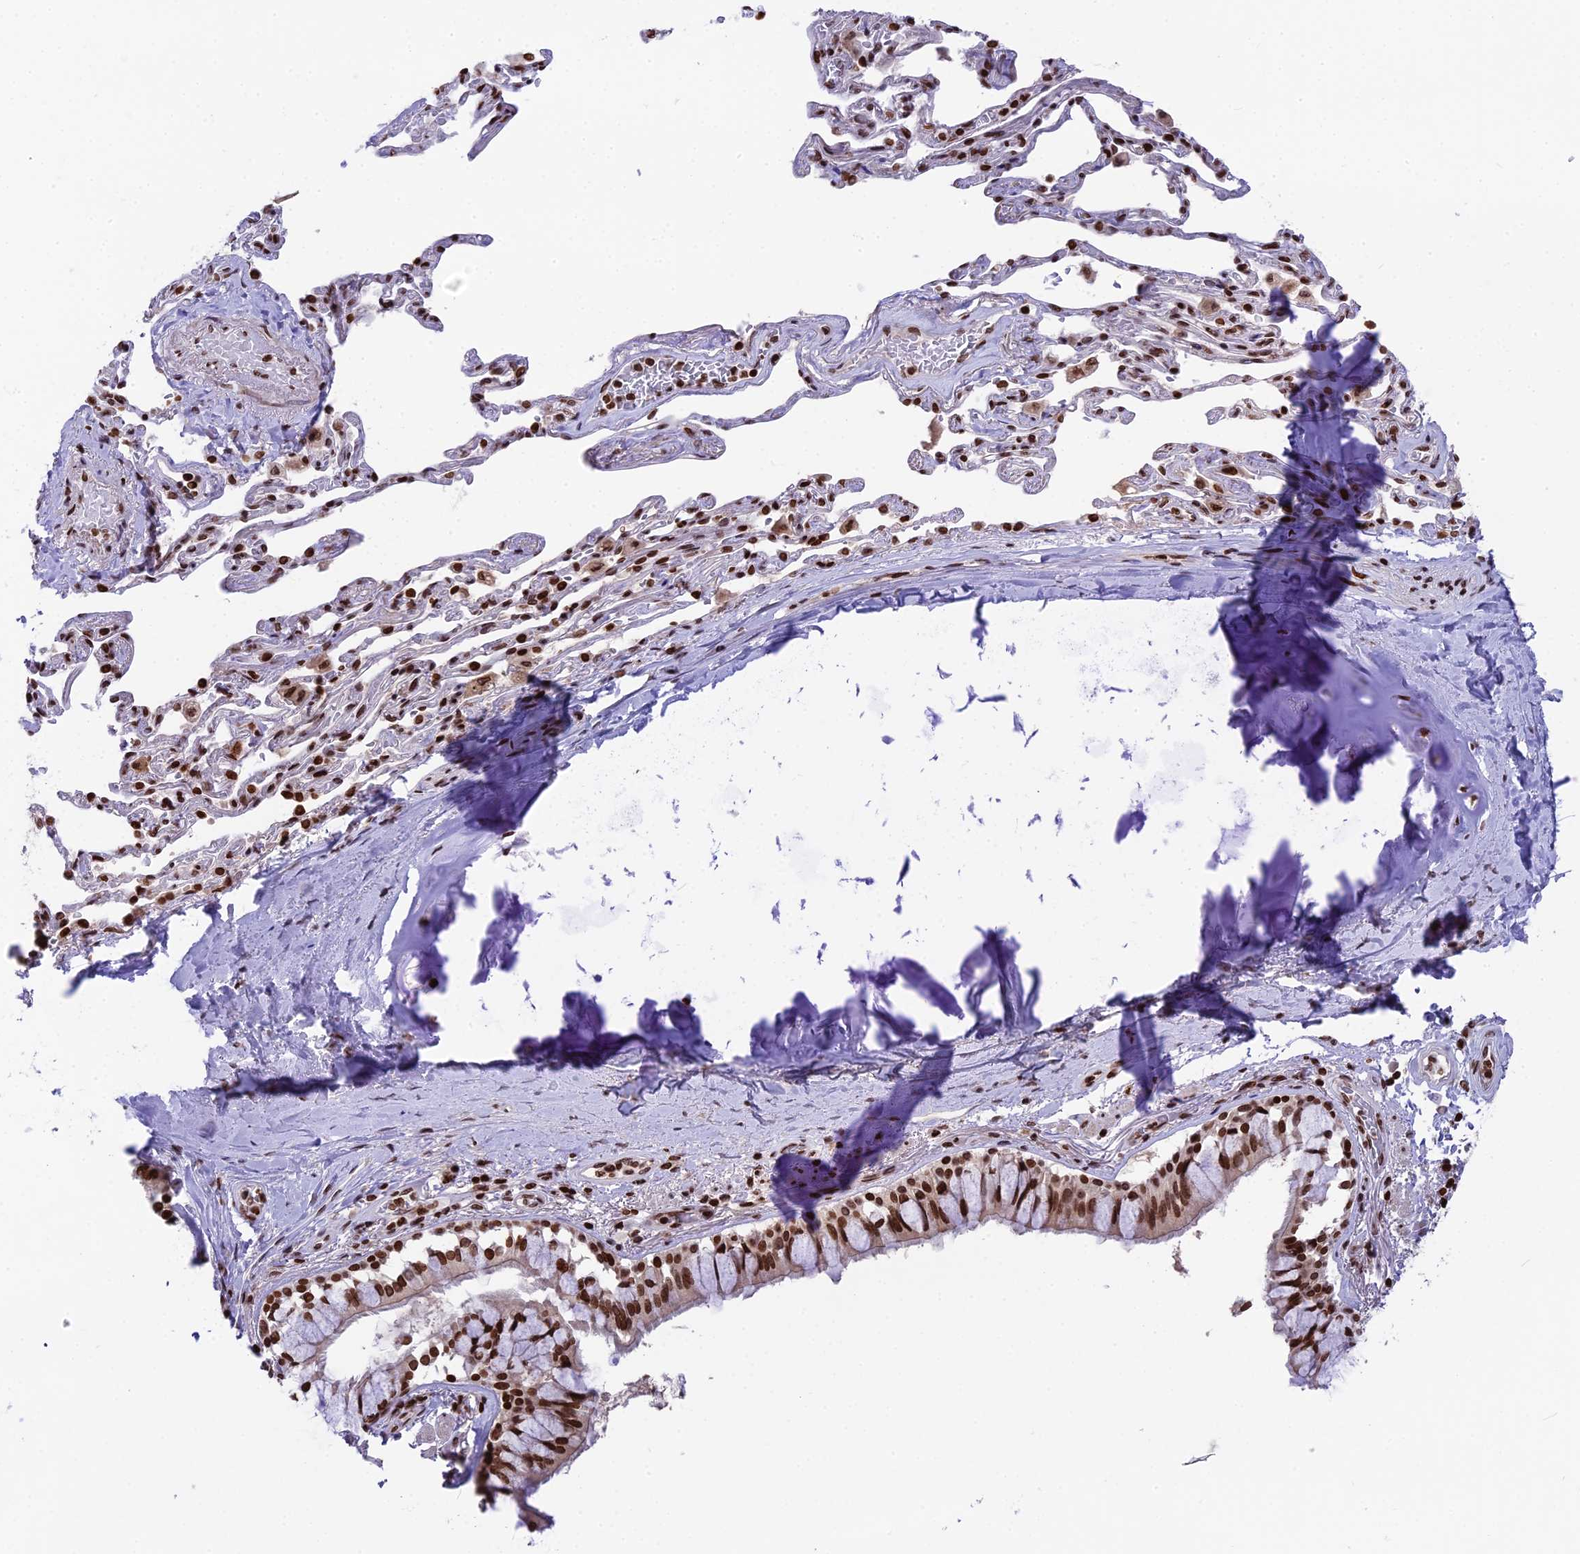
{"staining": {"intensity": "strong", "quantity": ">75%", "location": "nuclear"}, "tissue": "bronchus", "cell_type": "Respiratory epithelial cells", "image_type": "normal", "snomed": [{"axis": "morphology", "description": "Normal tissue, NOS"}, {"axis": "topography", "description": "Cartilage tissue"}], "caption": "Immunohistochemistry (IHC) of benign bronchus demonstrates high levels of strong nuclear expression in approximately >75% of respiratory epithelial cells. (brown staining indicates protein expression, while blue staining denotes nuclei).", "gene": "TET2", "patient": {"sex": "male", "age": 63}}